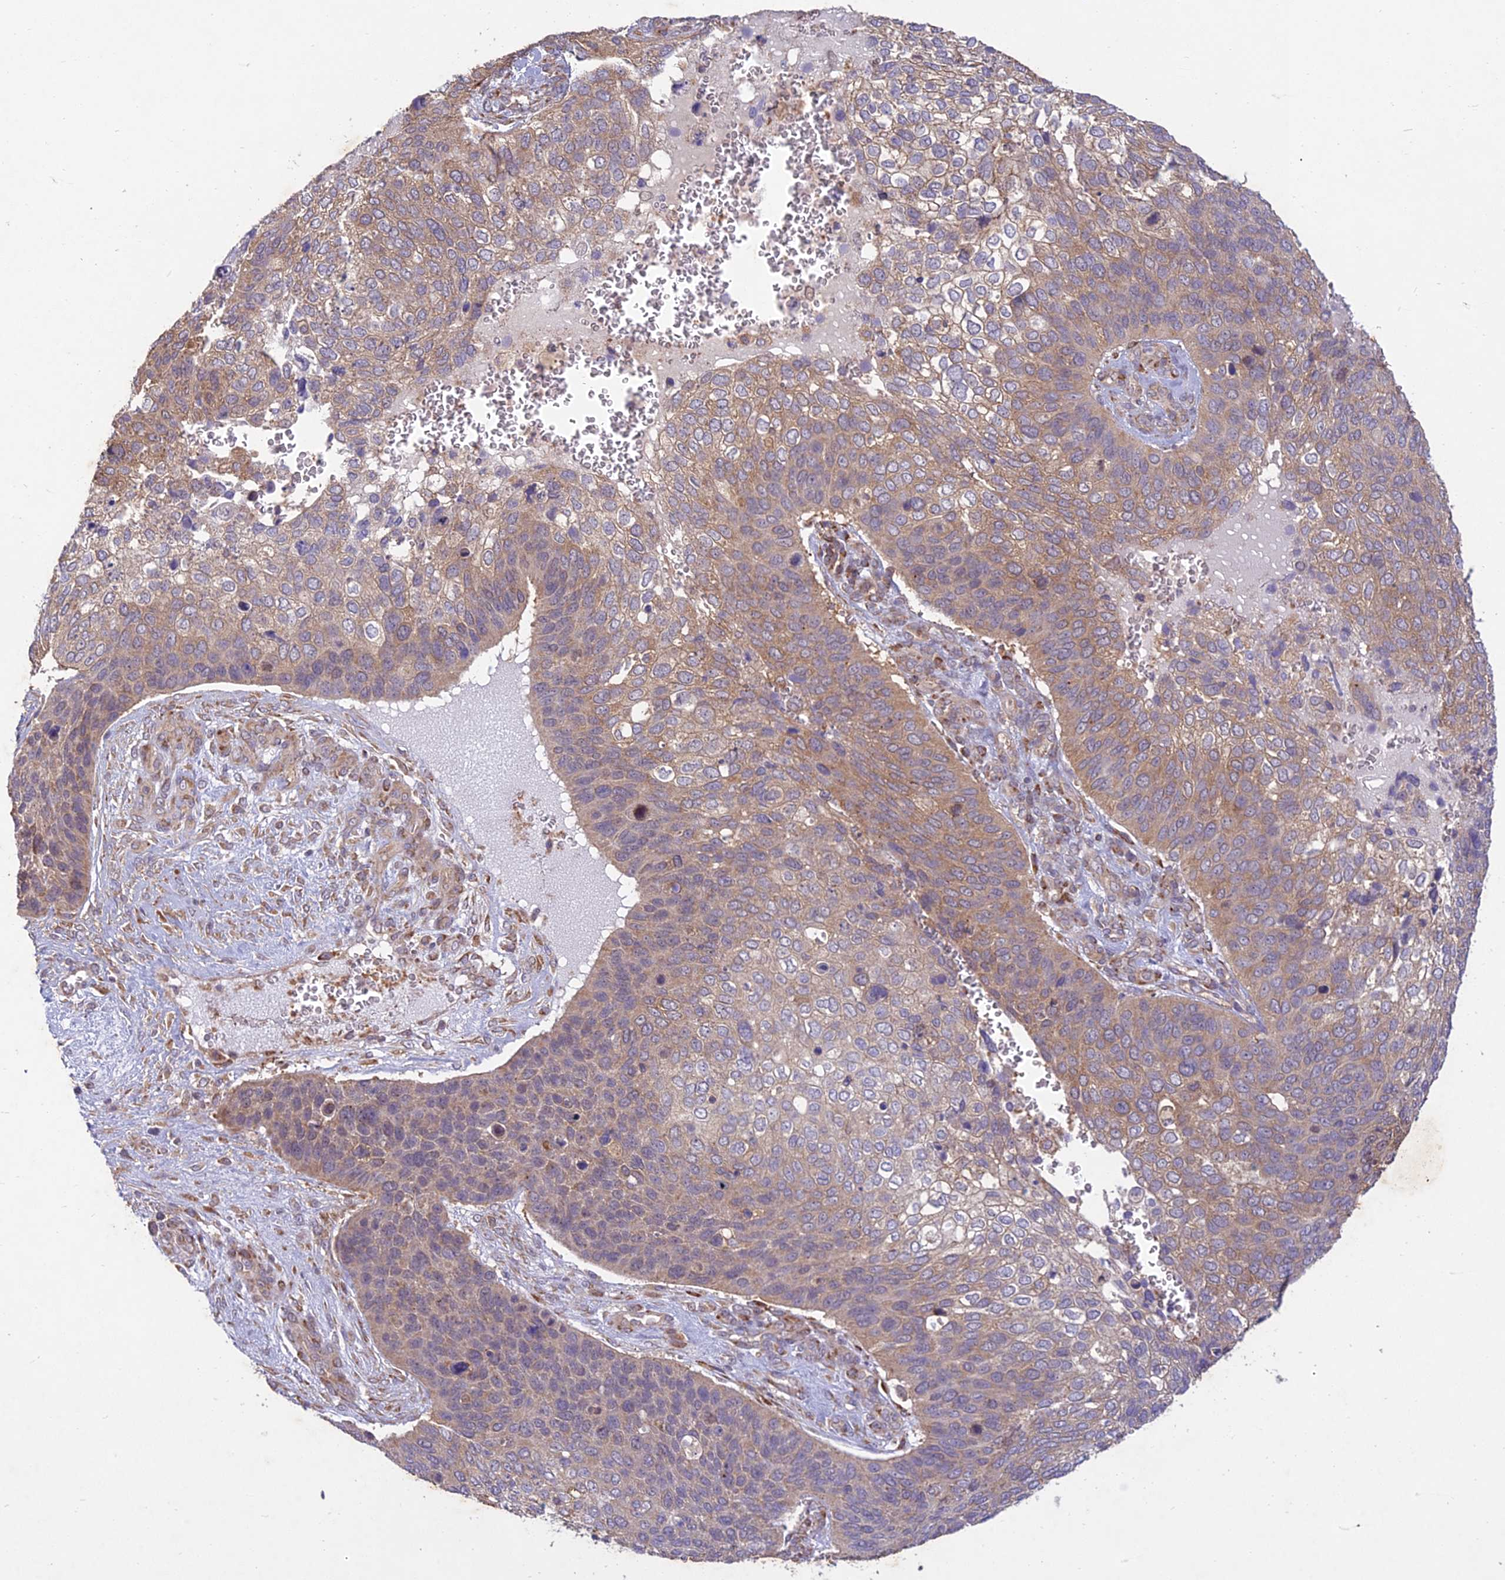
{"staining": {"intensity": "weak", "quantity": "25%-75%", "location": "cytoplasmic/membranous"}, "tissue": "skin cancer", "cell_type": "Tumor cells", "image_type": "cancer", "snomed": [{"axis": "morphology", "description": "Basal cell carcinoma"}, {"axis": "topography", "description": "Skin"}], "caption": "DAB (3,3'-diaminobenzidine) immunohistochemical staining of human skin cancer displays weak cytoplasmic/membranous protein staining in approximately 25%-75% of tumor cells.", "gene": "NXNL2", "patient": {"sex": "female", "age": 74}}